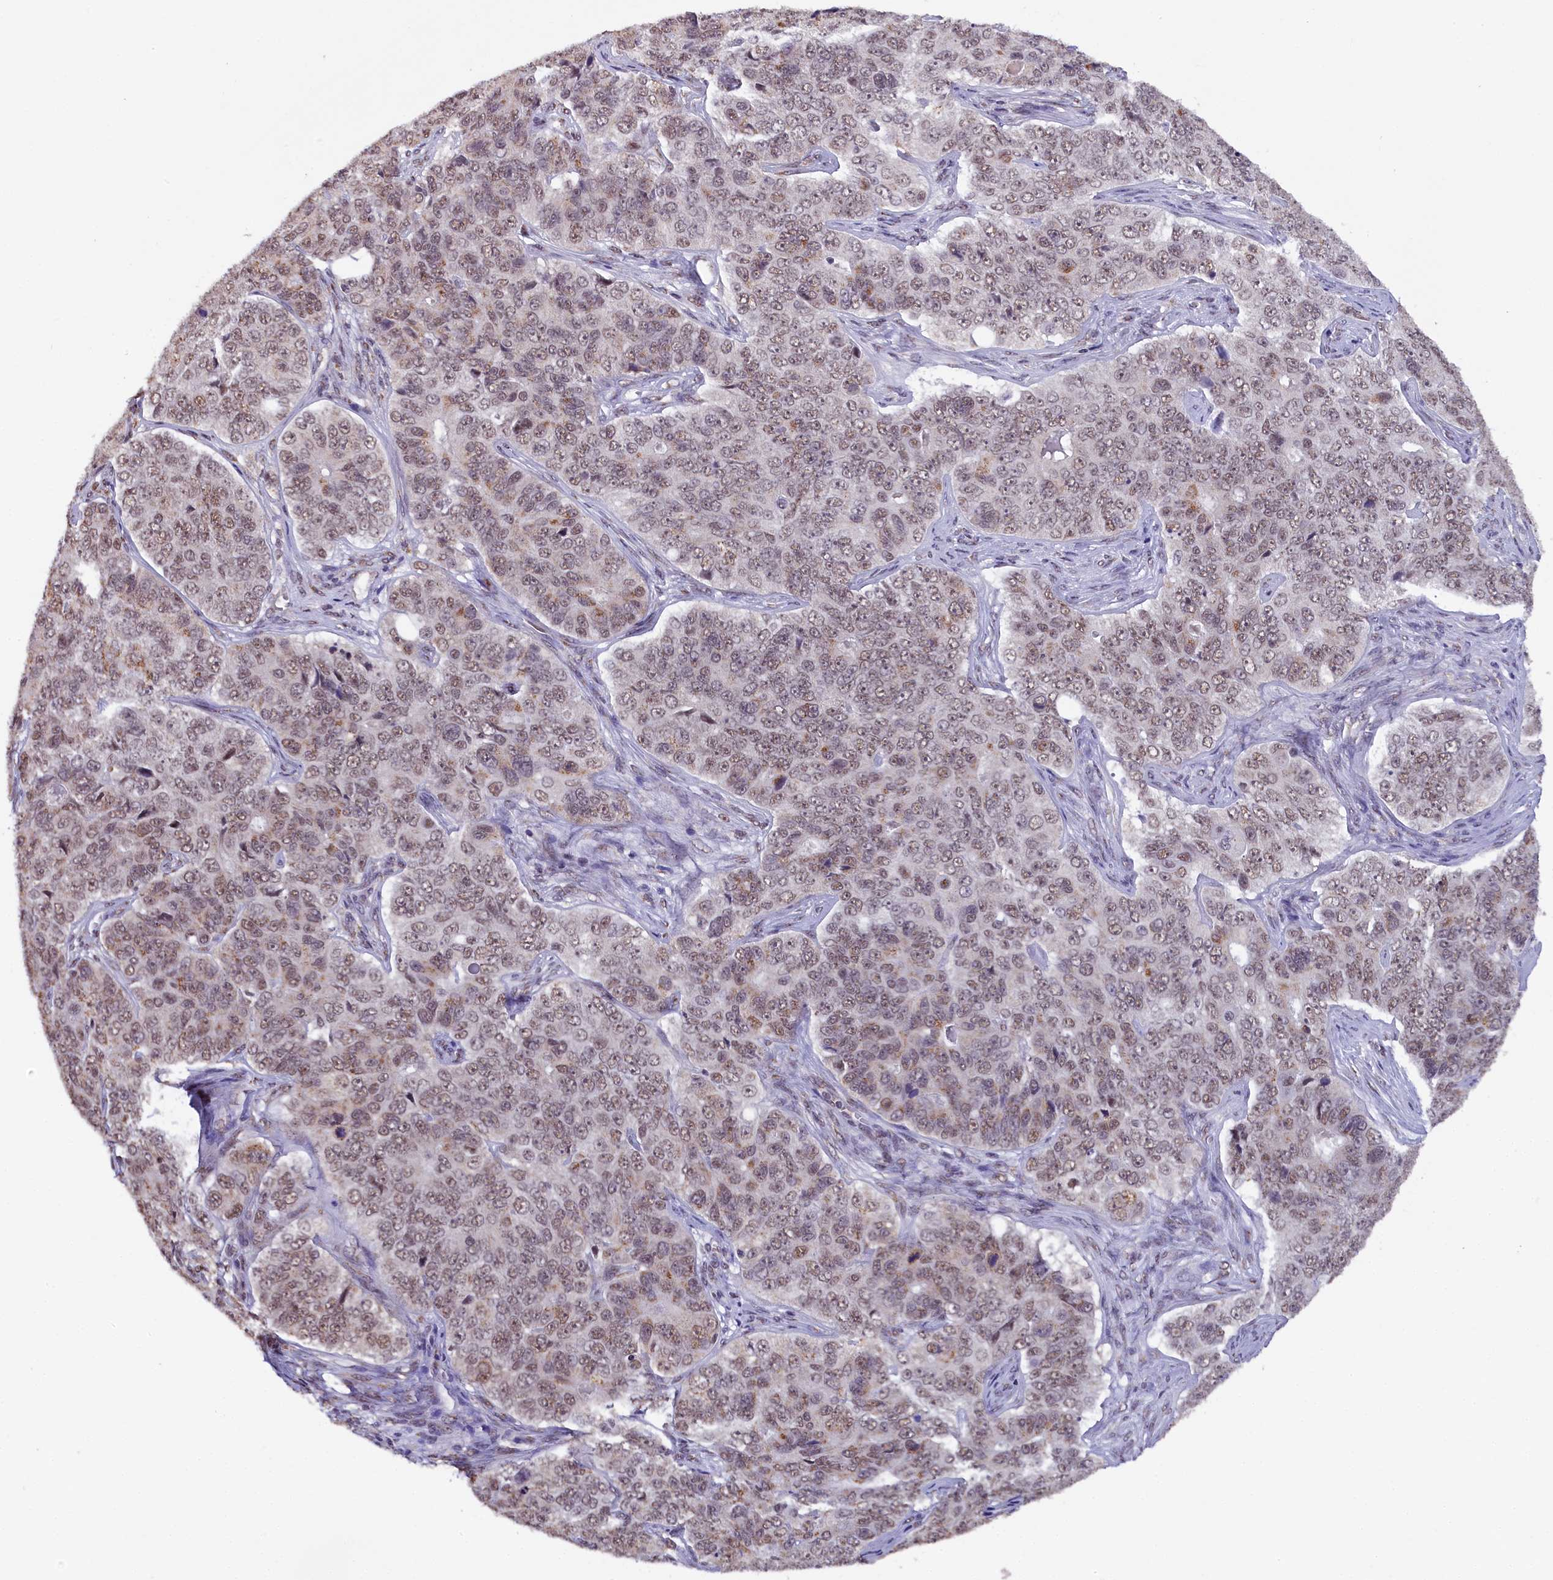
{"staining": {"intensity": "weak", "quantity": ">75%", "location": "nuclear"}, "tissue": "ovarian cancer", "cell_type": "Tumor cells", "image_type": "cancer", "snomed": [{"axis": "morphology", "description": "Carcinoma, endometroid"}, {"axis": "topography", "description": "Ovary"}], "caption": "This histopathology image reveals IHC staining of human ovarian cancer (endometroid carcinoma), with low weak nuclear staining in approximately >75% of tumor cells.", "gene": "NCBP1", "patient": {"sex": "female", "age": 51}}